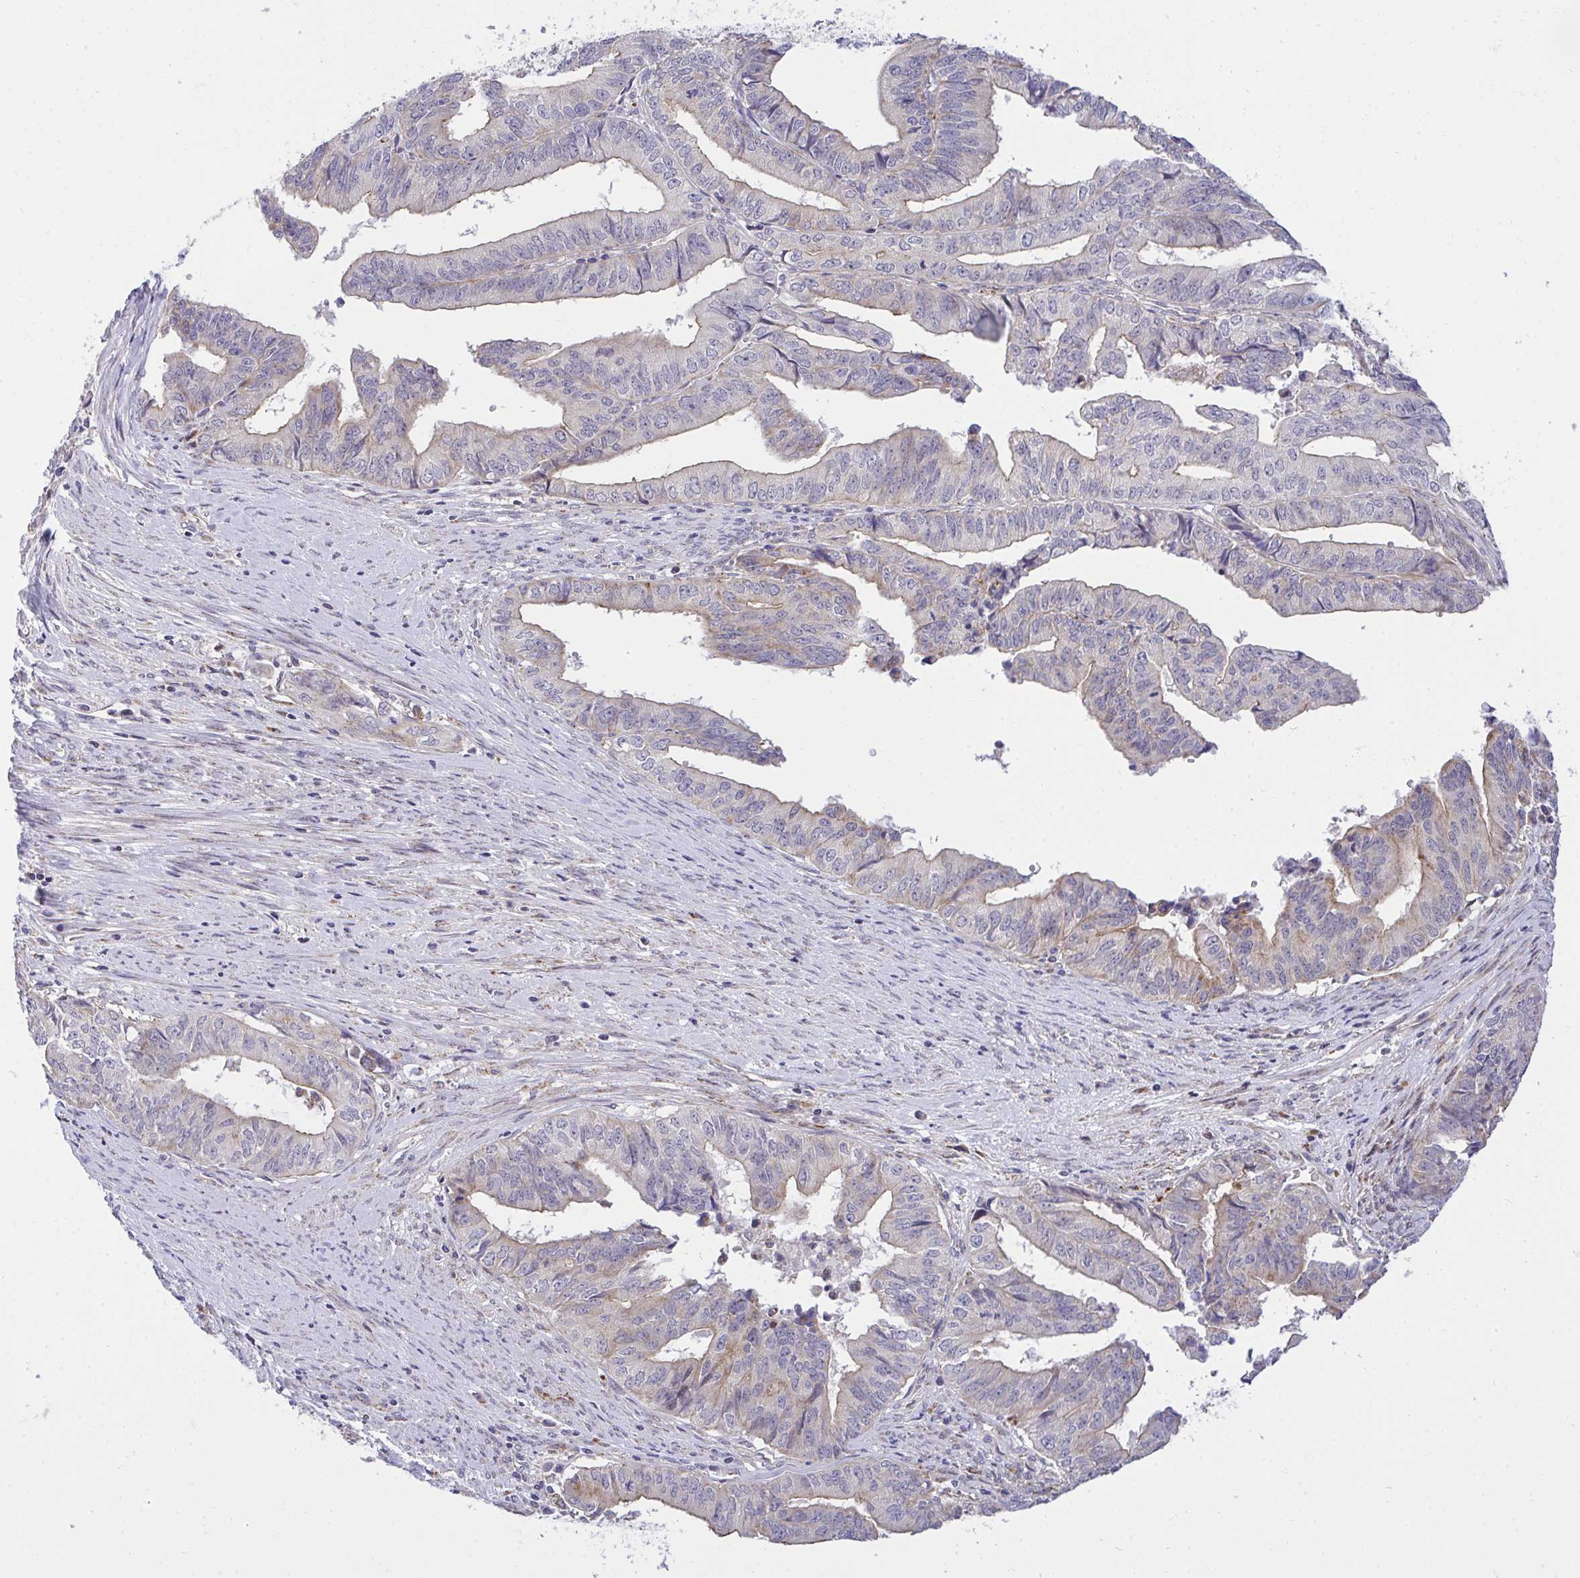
{"staining": {"intensity": "weak", "quantity": "<25%", "location": "cytoplasmic/membranous"}, "tissue": "endometrial cancer", "cell_type": "Tumor cells", "image_type": "cancer", "snomed": [{"axis": "morphology", "description": "Adenocarcinoma, NOS"}, {"axis": "topography", "description": "Endometrium"}], "caption": "Human adenocarcinoma (endometrial) stained for a protein using IHC exhibits no expression in tumor cells.", "gene": "XAF1", "patient": {"sex": "female", "age": 65}}